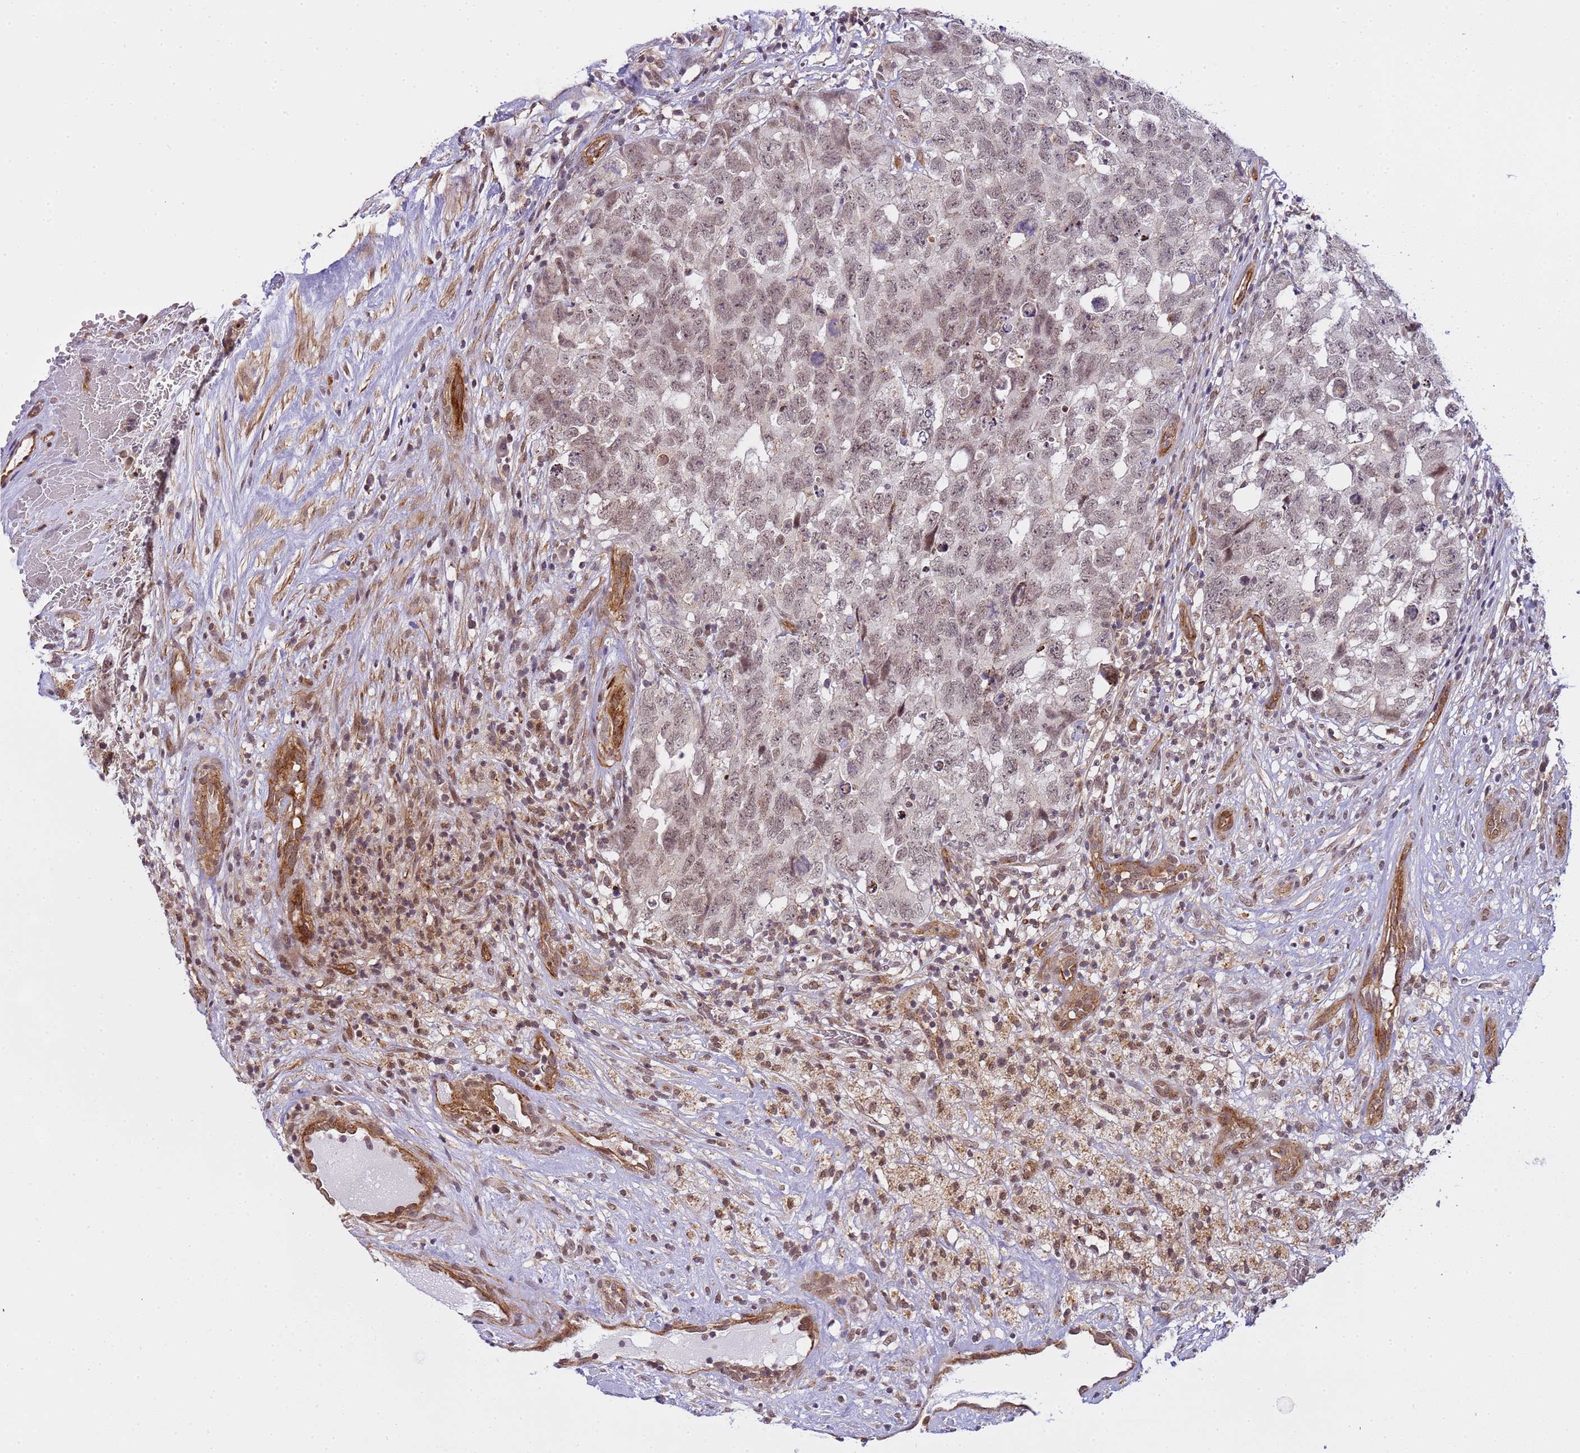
{"staining": {"intensity": "weak", "quantity": ">75%", "location": "nuclear"}, "tissue": "testis cancer", "cell_type": "Tumor cells", "image_type": "cancer", "snomed": [{"axis": "morphology", "description": "Seminoma, NOS"}, {"axis": "morphology", "description": "Carcinoma, Embryonal, NOS"}, {"axis": "topography", "description": "Testis"}], "caption": "A photomicrograph showing weak nuclear staining in about >75% of tumor cells in testis cancer, as visualized by brown immunohistochemical staining.", "gene": "EMC2", "patient": {"sex": "male", "age": 29}}